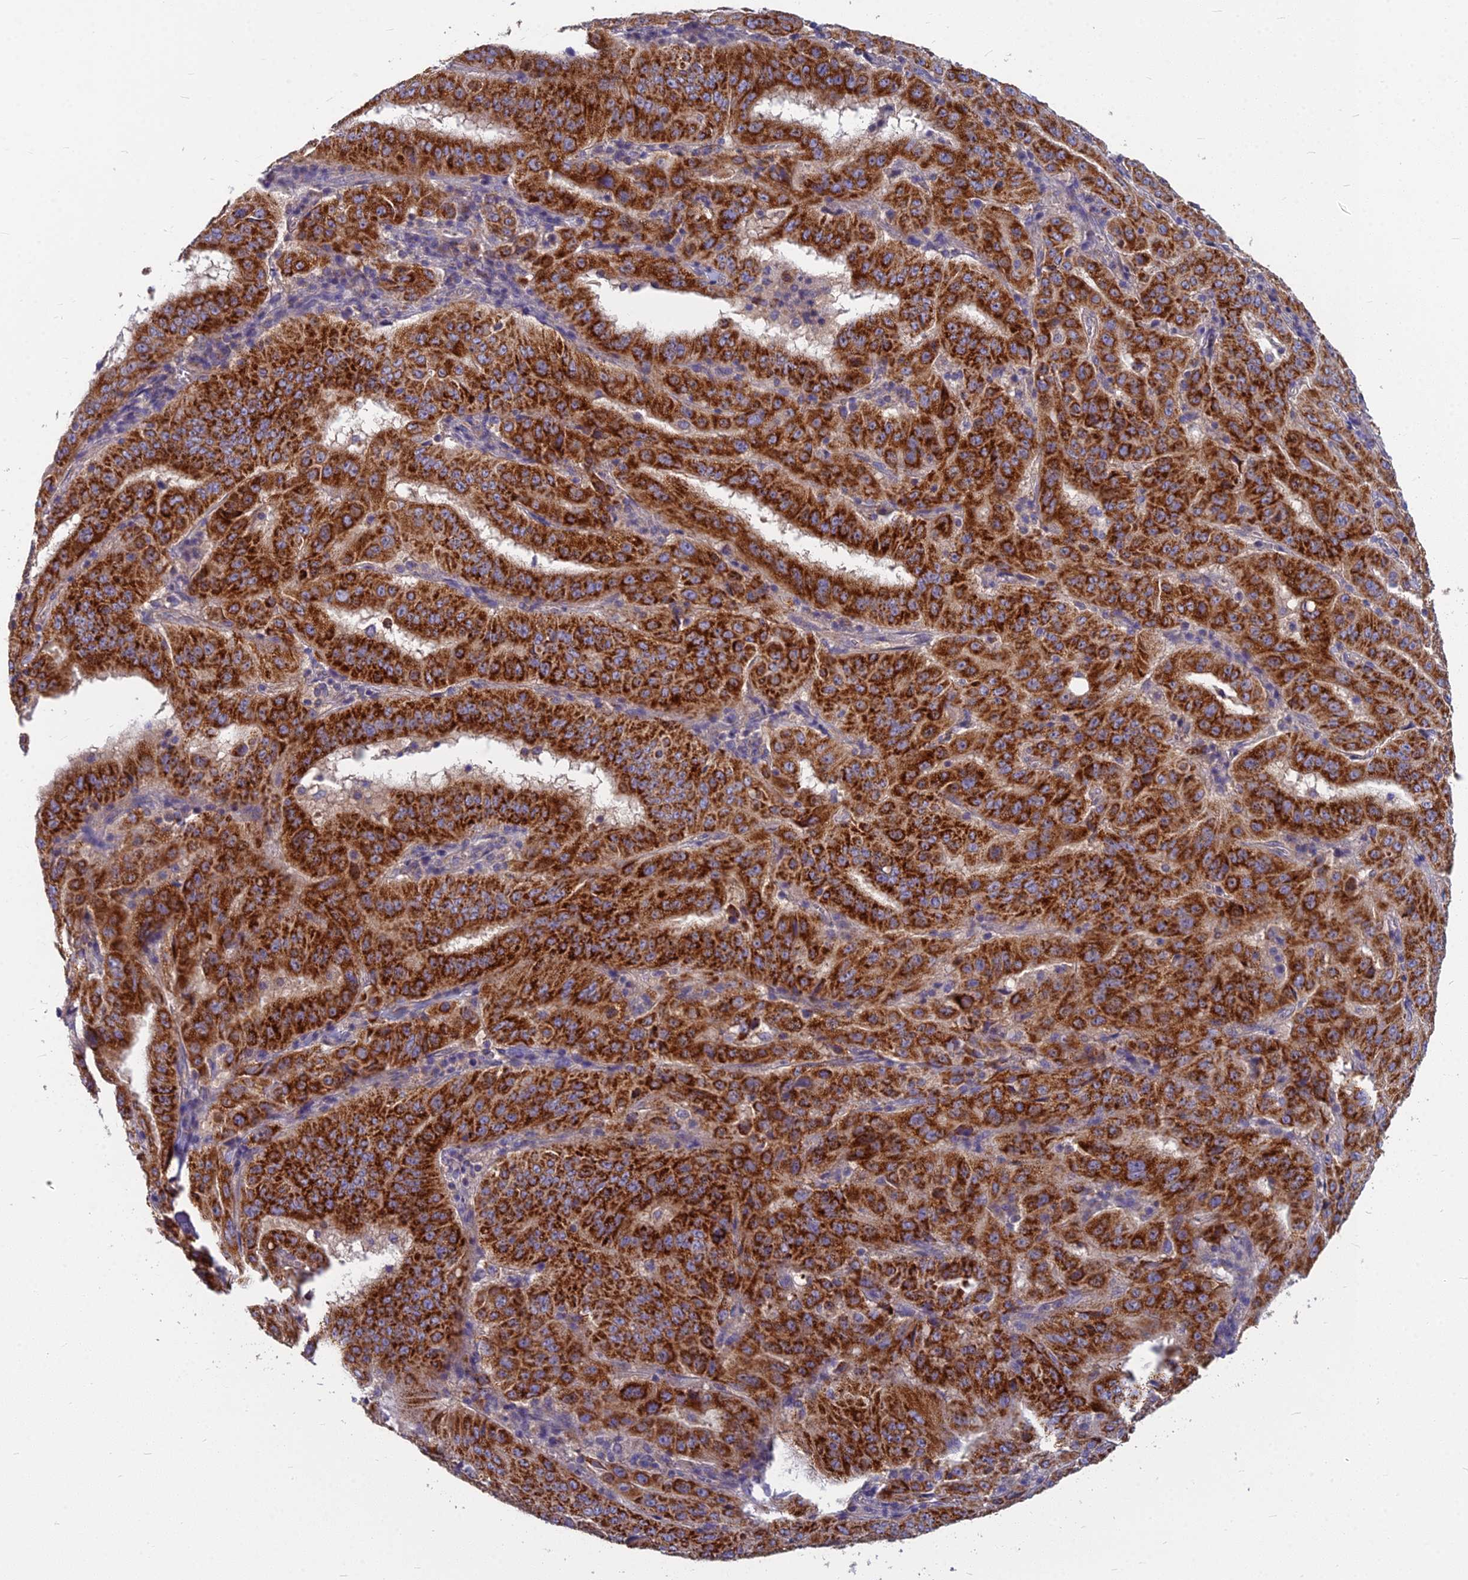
{"staining": {"intensity": "strong", "quantity": ">75%", "location": "cytoplasmic/membranous"}, "tissue": "pancreatic cancer", "cell_type": "Tumor cells", "image_type": "cancer", "snomed": [{"axis": "morphology", "description": "Adenocarcinoma, NOS"}, {"axis": "topography", "description": "Pancreas"}], "caption": "This is an image of immunohistochemistry (IHC) staining of pancreatic adenocarcinoma, which shows strong staining in the cytoplasmic/membranous of tumor cells.", "gene": "COX20", "patient": {"sex": "male", "age": 63}}